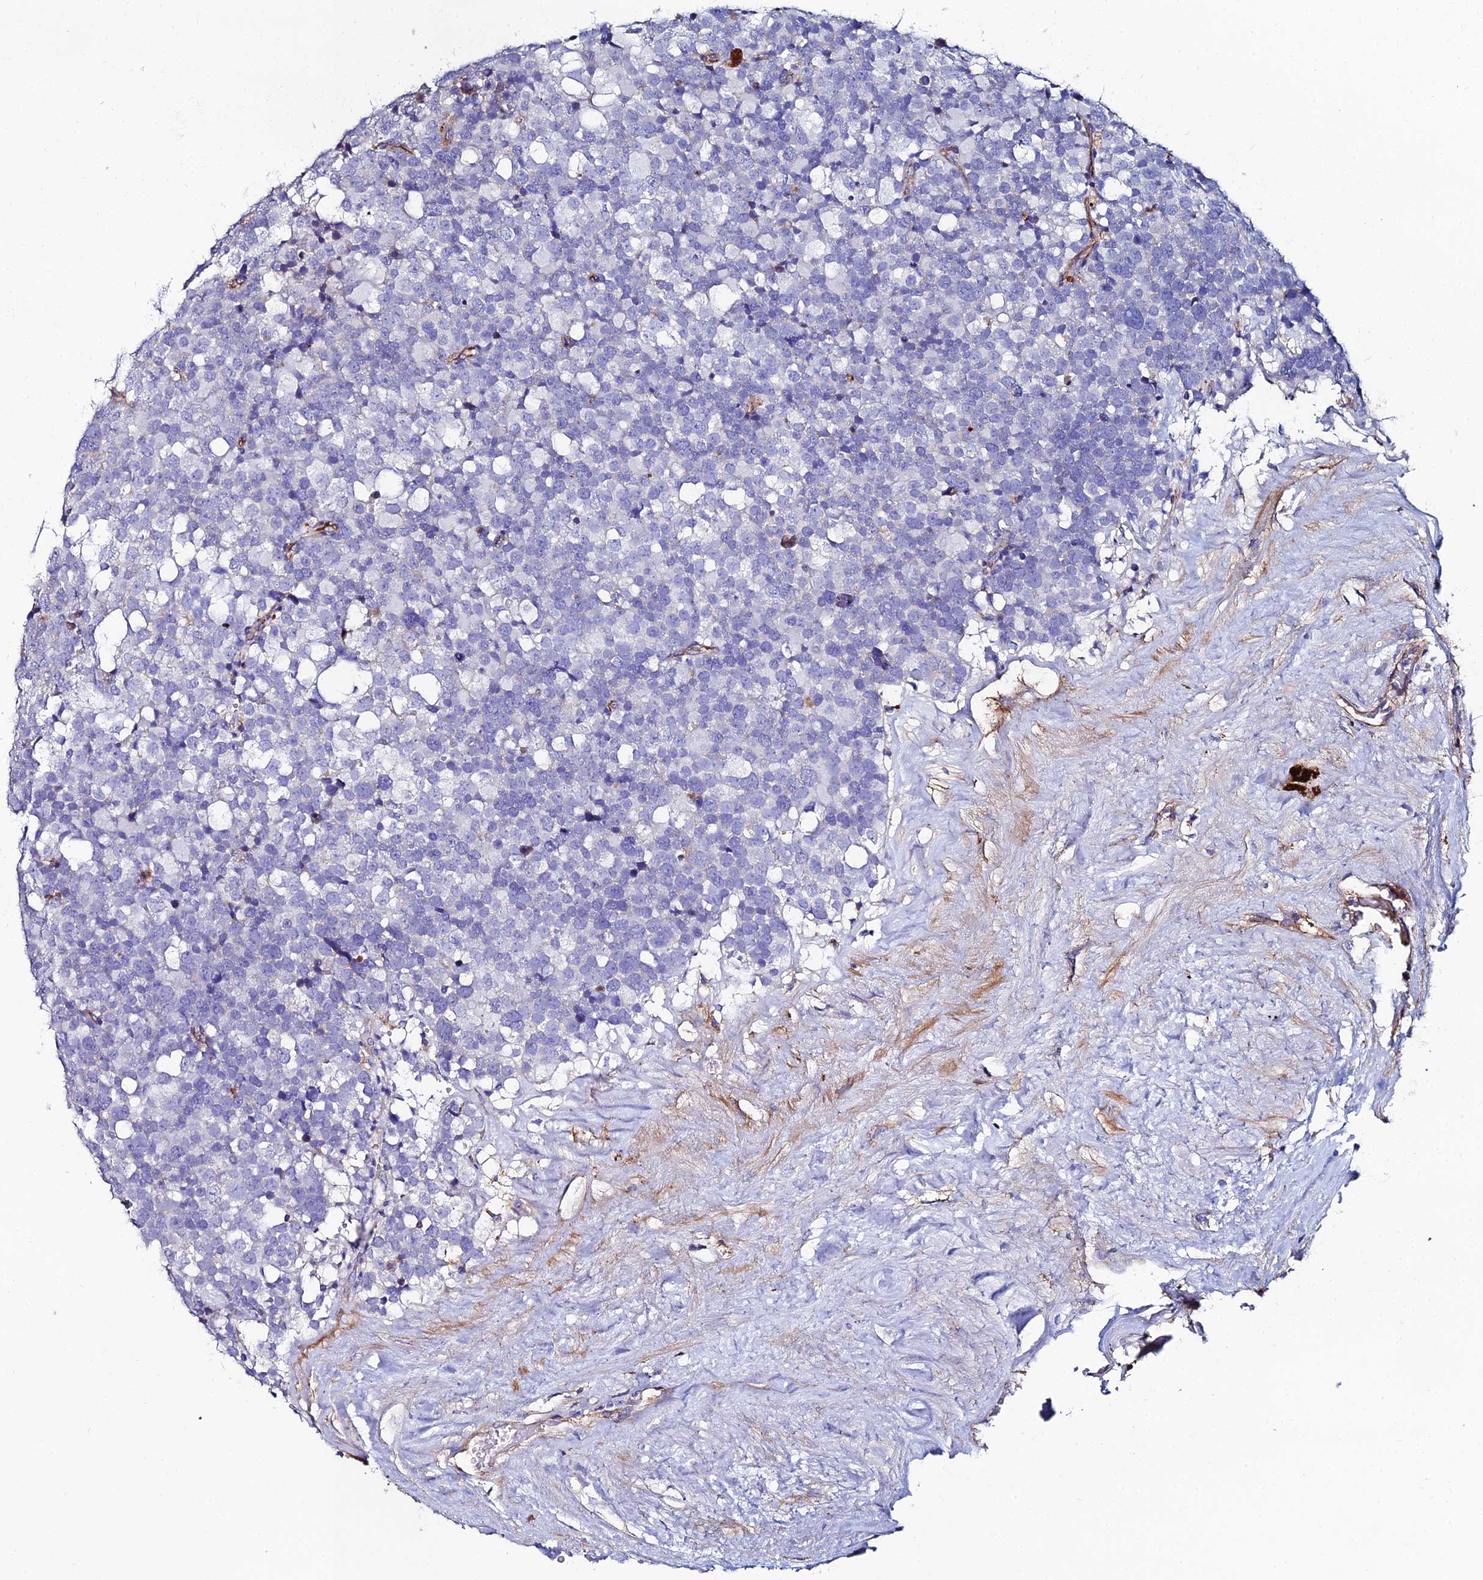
{"staining": {"intensity": "negative", "quantity": "none", "location": "none"}, "tissue": "testis cancer", "cell_type": "Tumor cells", "image_type": "cancer", "snomed": [{"axis": "morphology", "description": "Seminoma, NOS"}, {"axis": "topography", "description": "Testis"}], "caption": "Photomicrograph shows no significant protein expression in tumor cells of seminoma (testis).", "gene": "C6", "patient": {"sex": "male", "age": 71}}